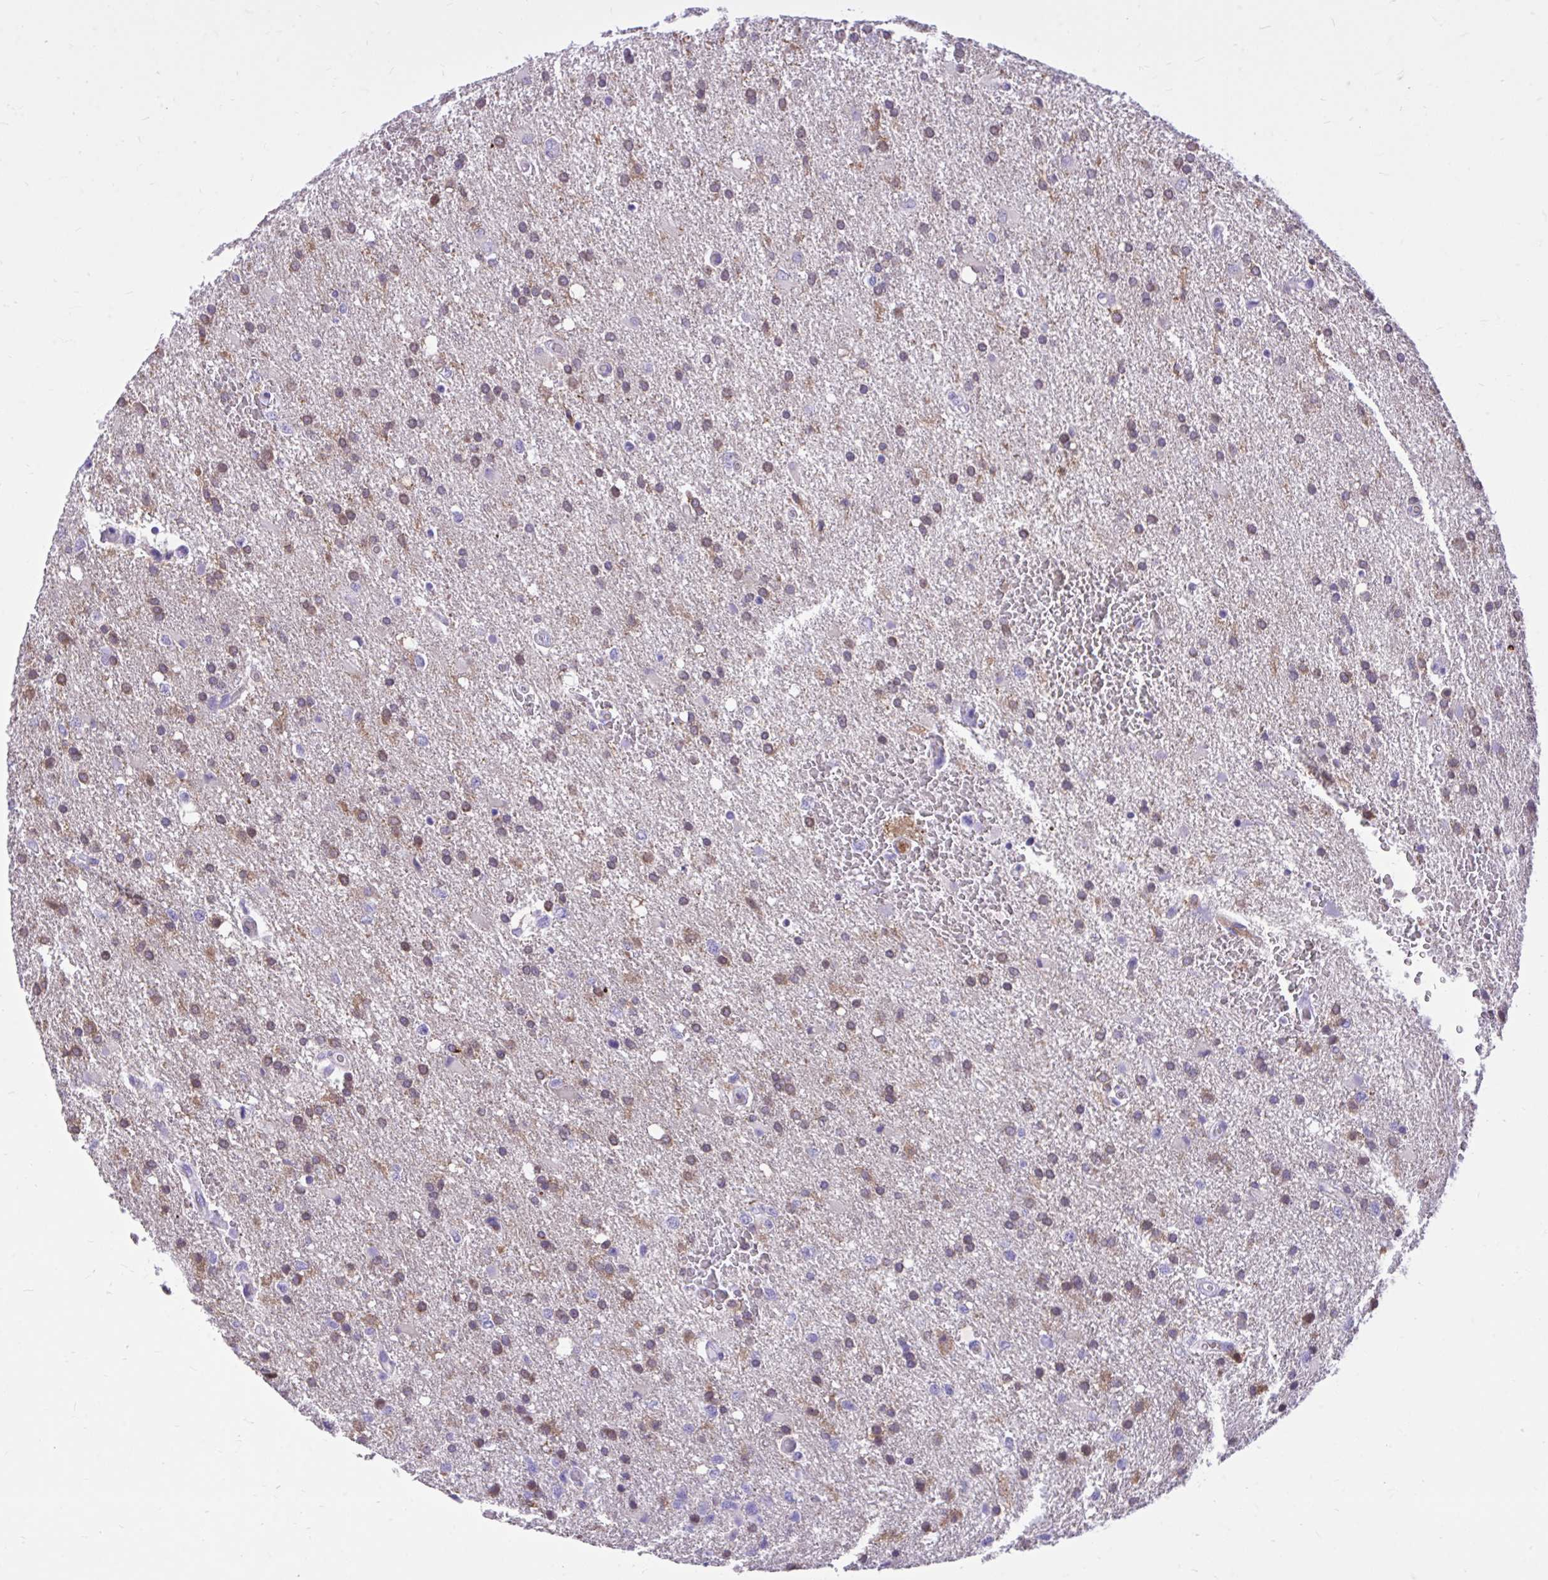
{"staining": {"intensity": "moderate", "quantity": "25%-75%", "location": "cytoplasmic/membranous,nuclear"}, "tissue": "glioma", "cell_type": "Tumor cells", "image_type": "cancer", "snomed": [{"axis": "morphology", "description": "Glioma, malignant, High grade"}, {"axis": "topography", "description": "Brain"}], "caption": "Brown immunohistochemical staining in human malignant glioma (high-grade) demonstrates moderate cytoplasmic/membranous and nuclear positivity in about 25%-75% of tumor cells.", "gene": "TLR7", "patient": {"sex": "male", "age": 68}}